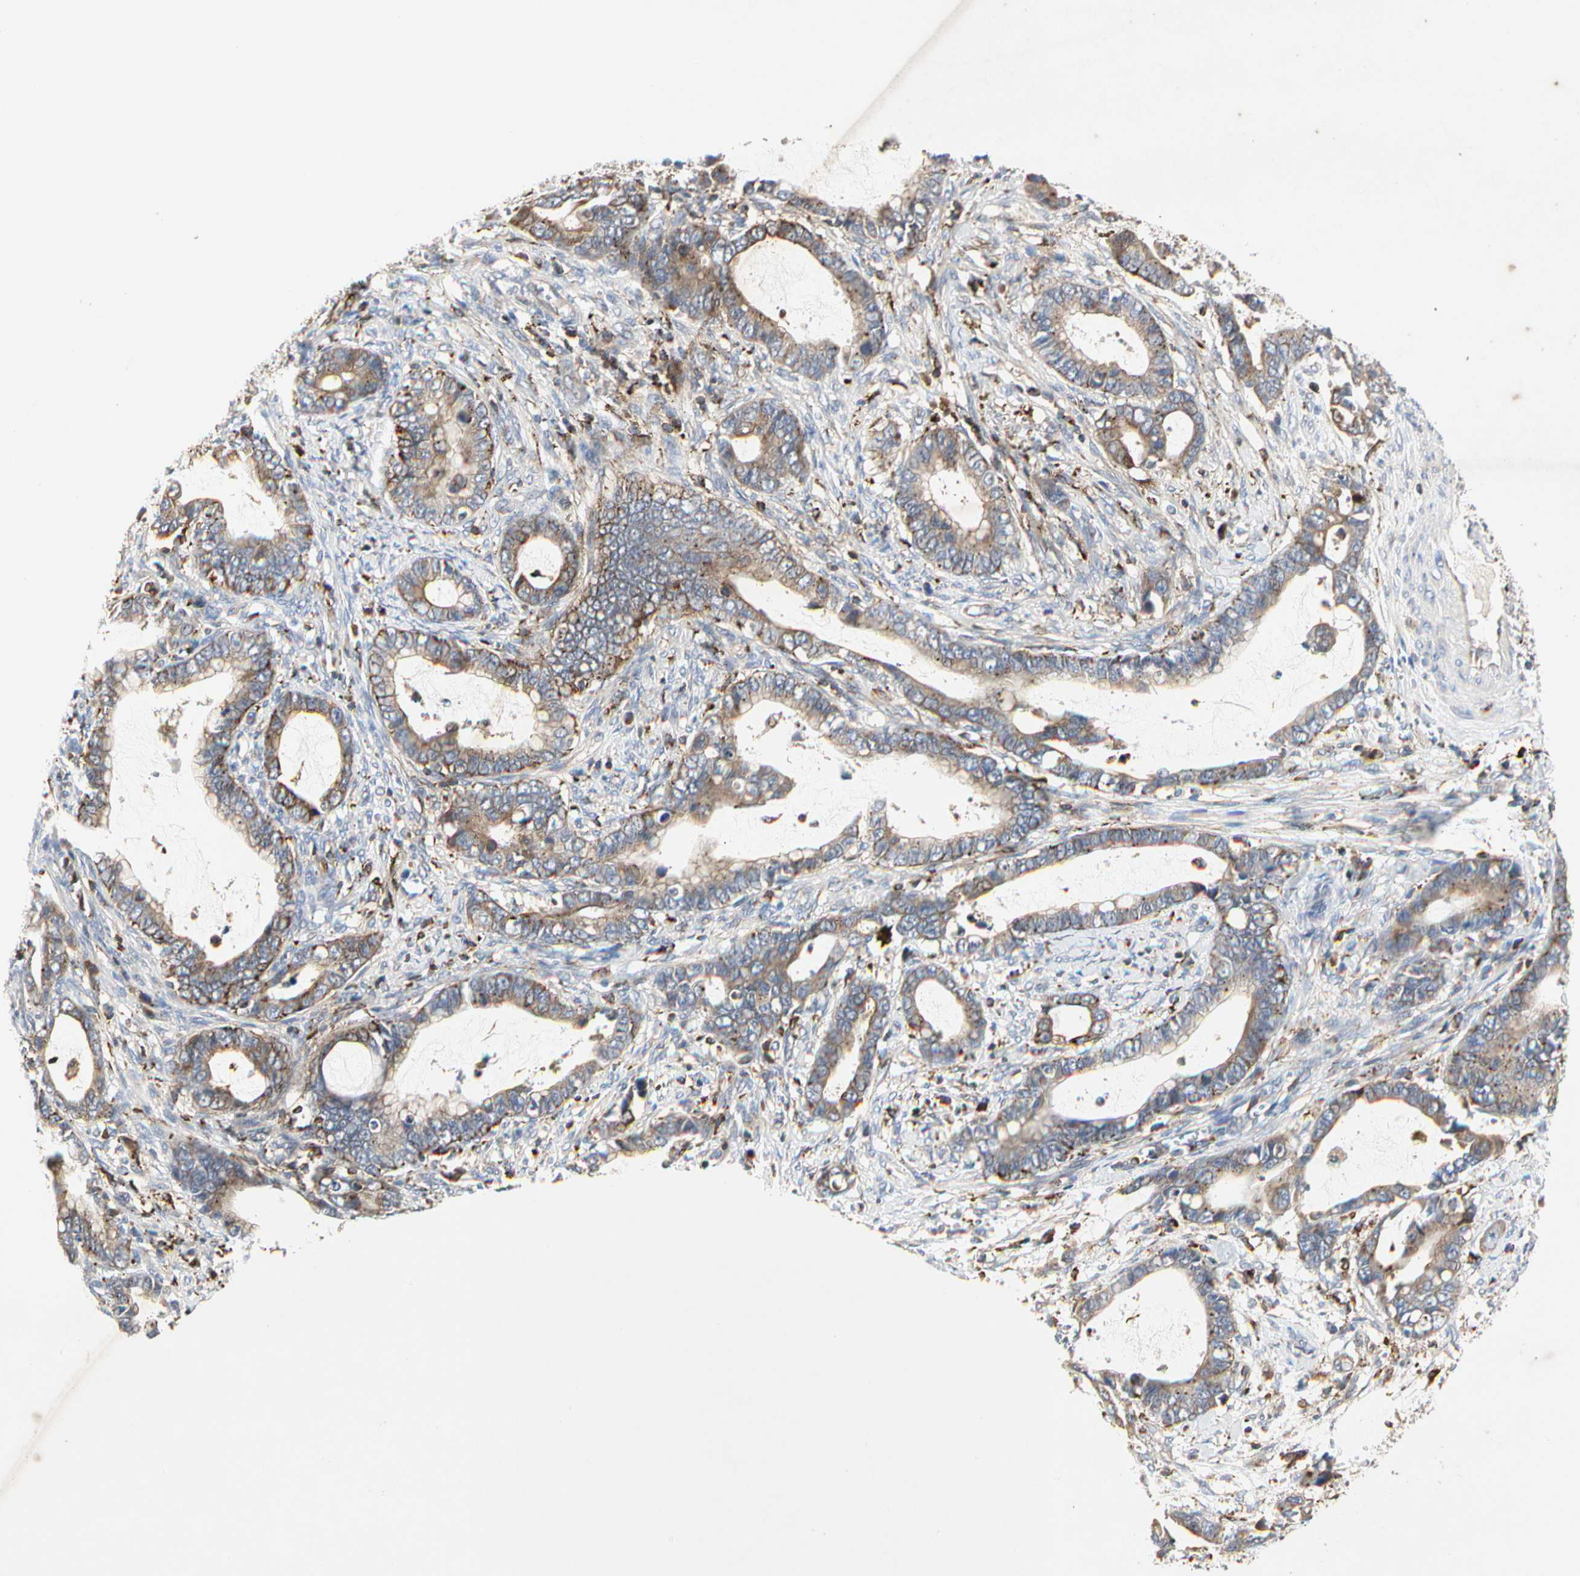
{"staining": {"intensity": "moderate", "quantity": ">75%", "location": "cytoplasmic/membranous"}, "tissue": "cervical cancer", "cell_type": "Tumor cells", "image_type": "cancer", "snomed": [{"axis": "morphology", "description": "Adenocarcinoma, NOS"}, {"axis": "topography", "description": "Cervix"}], "caption": "Protein expression analysis of cervical adenocarcinoma exhibits moderate cytoplasmic/membranous expression in about >75% of tumor cells.", "gene": "NAPG", "patient": {"sex": "female", "age": 44}}